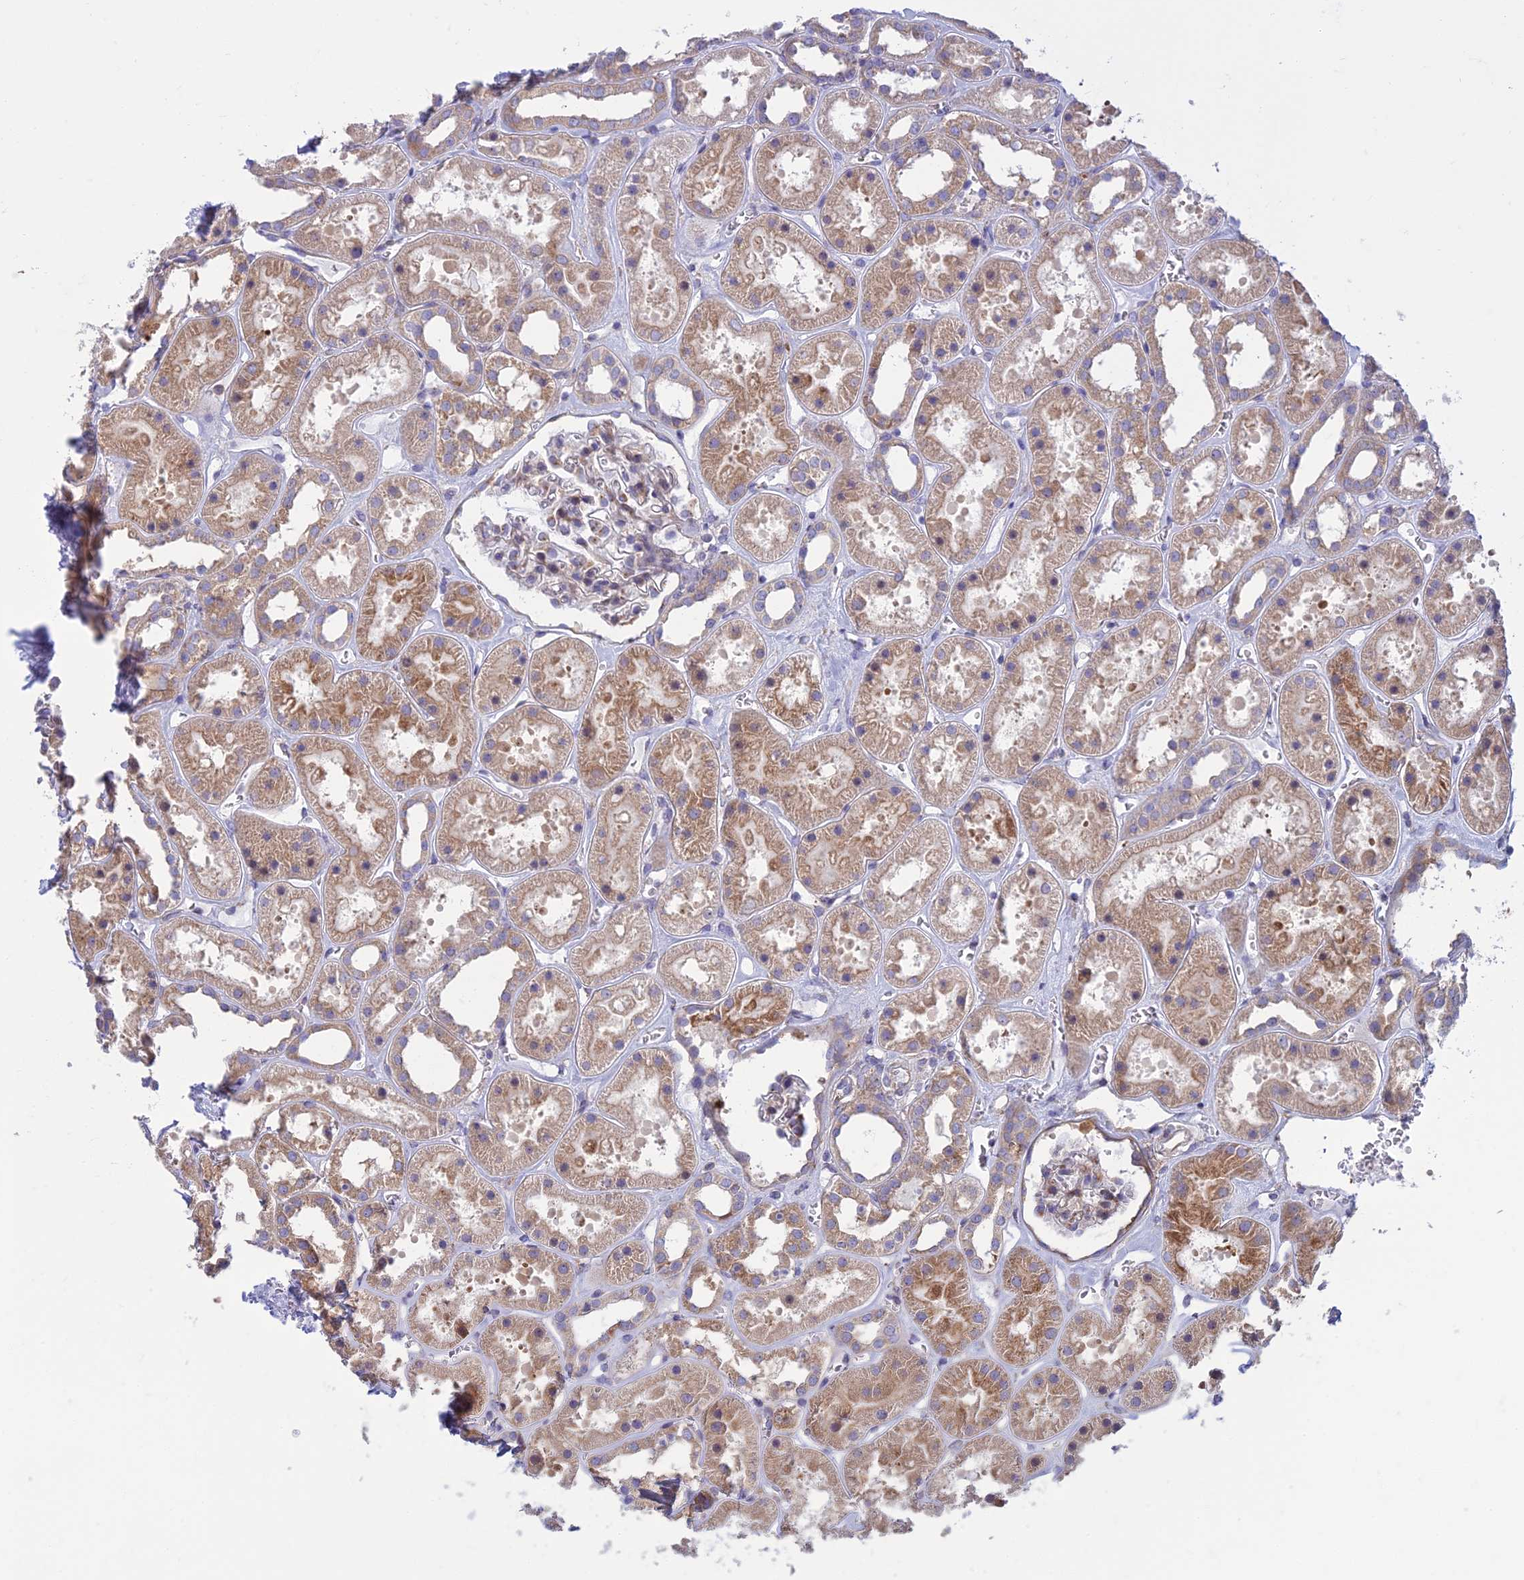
{"staining": {"intensity": "weak", "quantity": "25%-75%", "location": "cytoplasmic/membranous"}, "tissue": "kidney", "cell_type": "Cells in glomeruli", "image_type": "normal", "snomed": [{"axis": "morphology", "description": "Normal tissue, NOS"}, {"axis": "topography", "description": "Kidney"}], "caption": "IHC micrograph of unremarkable kidney stained for a protein (brown), which exhibits low levels of weak cytoplasmic/membranous positivity in approximately 25%-75% of cells in glomeruli.", "gene": "RPL17", "patient": {"sex": "female", "age": 41}}